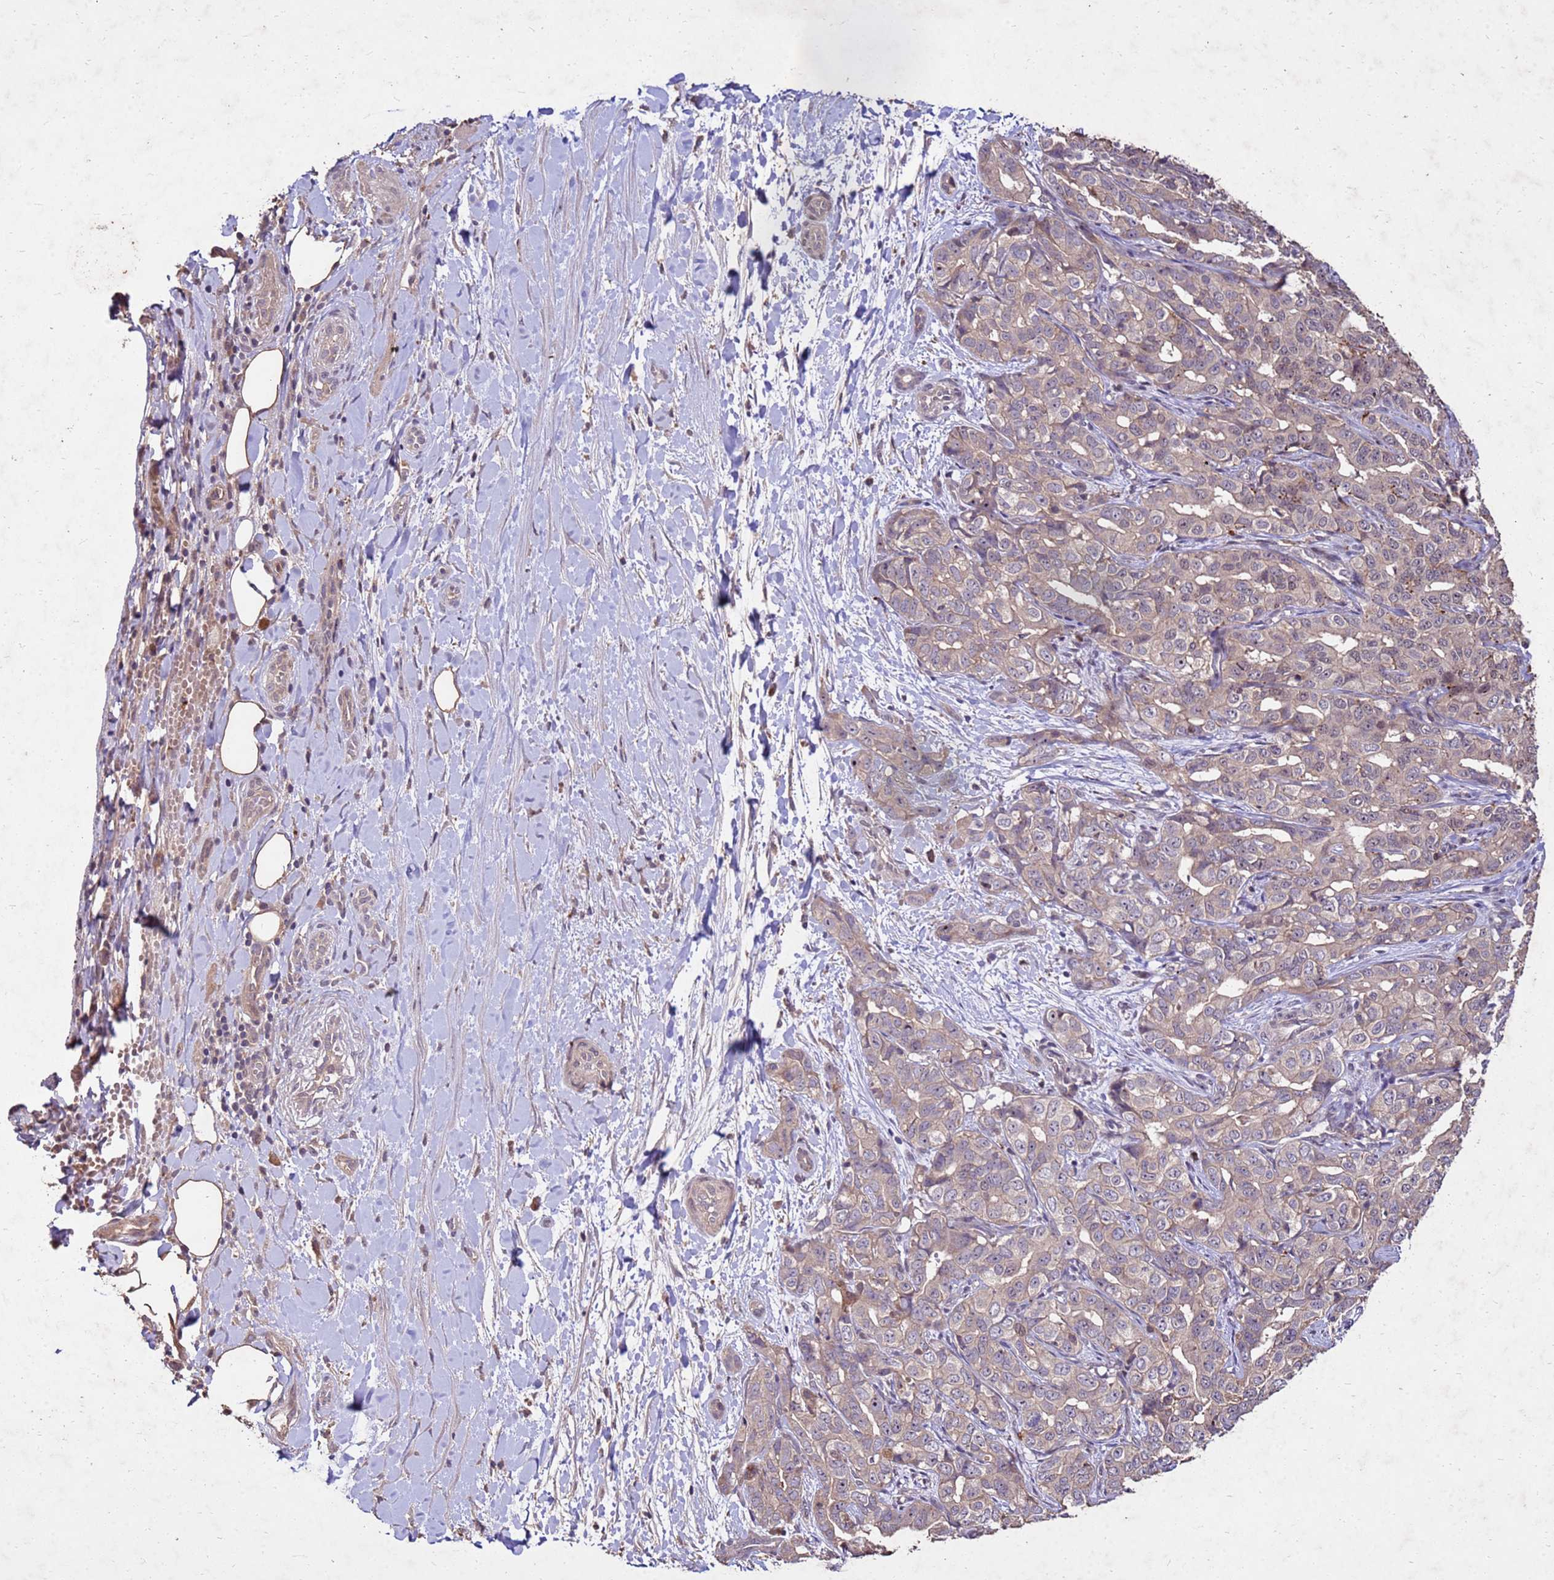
{"staining": {"intensity": "weak", "quantity": ">75%", "location": "cytoplasmic/membranous"}, "tissue": "liver cancer", "cell_type": "Tumor cells", "image_type": "cancer", "snomed": [{"axis": "morphology", "description": "Cholangiocarcinoma"}, {"axis": "topography", "description": "Liver"}], "caption": "IHC image of cholangiocarcinoma (liver) stained for a protein (brown), which exhibits low levels of weak cytoplasmic/membranous expression in approximately >75% of tumor cells.", "gene": "TOR4A", "patient": {"sex": "male", "age": 59}}